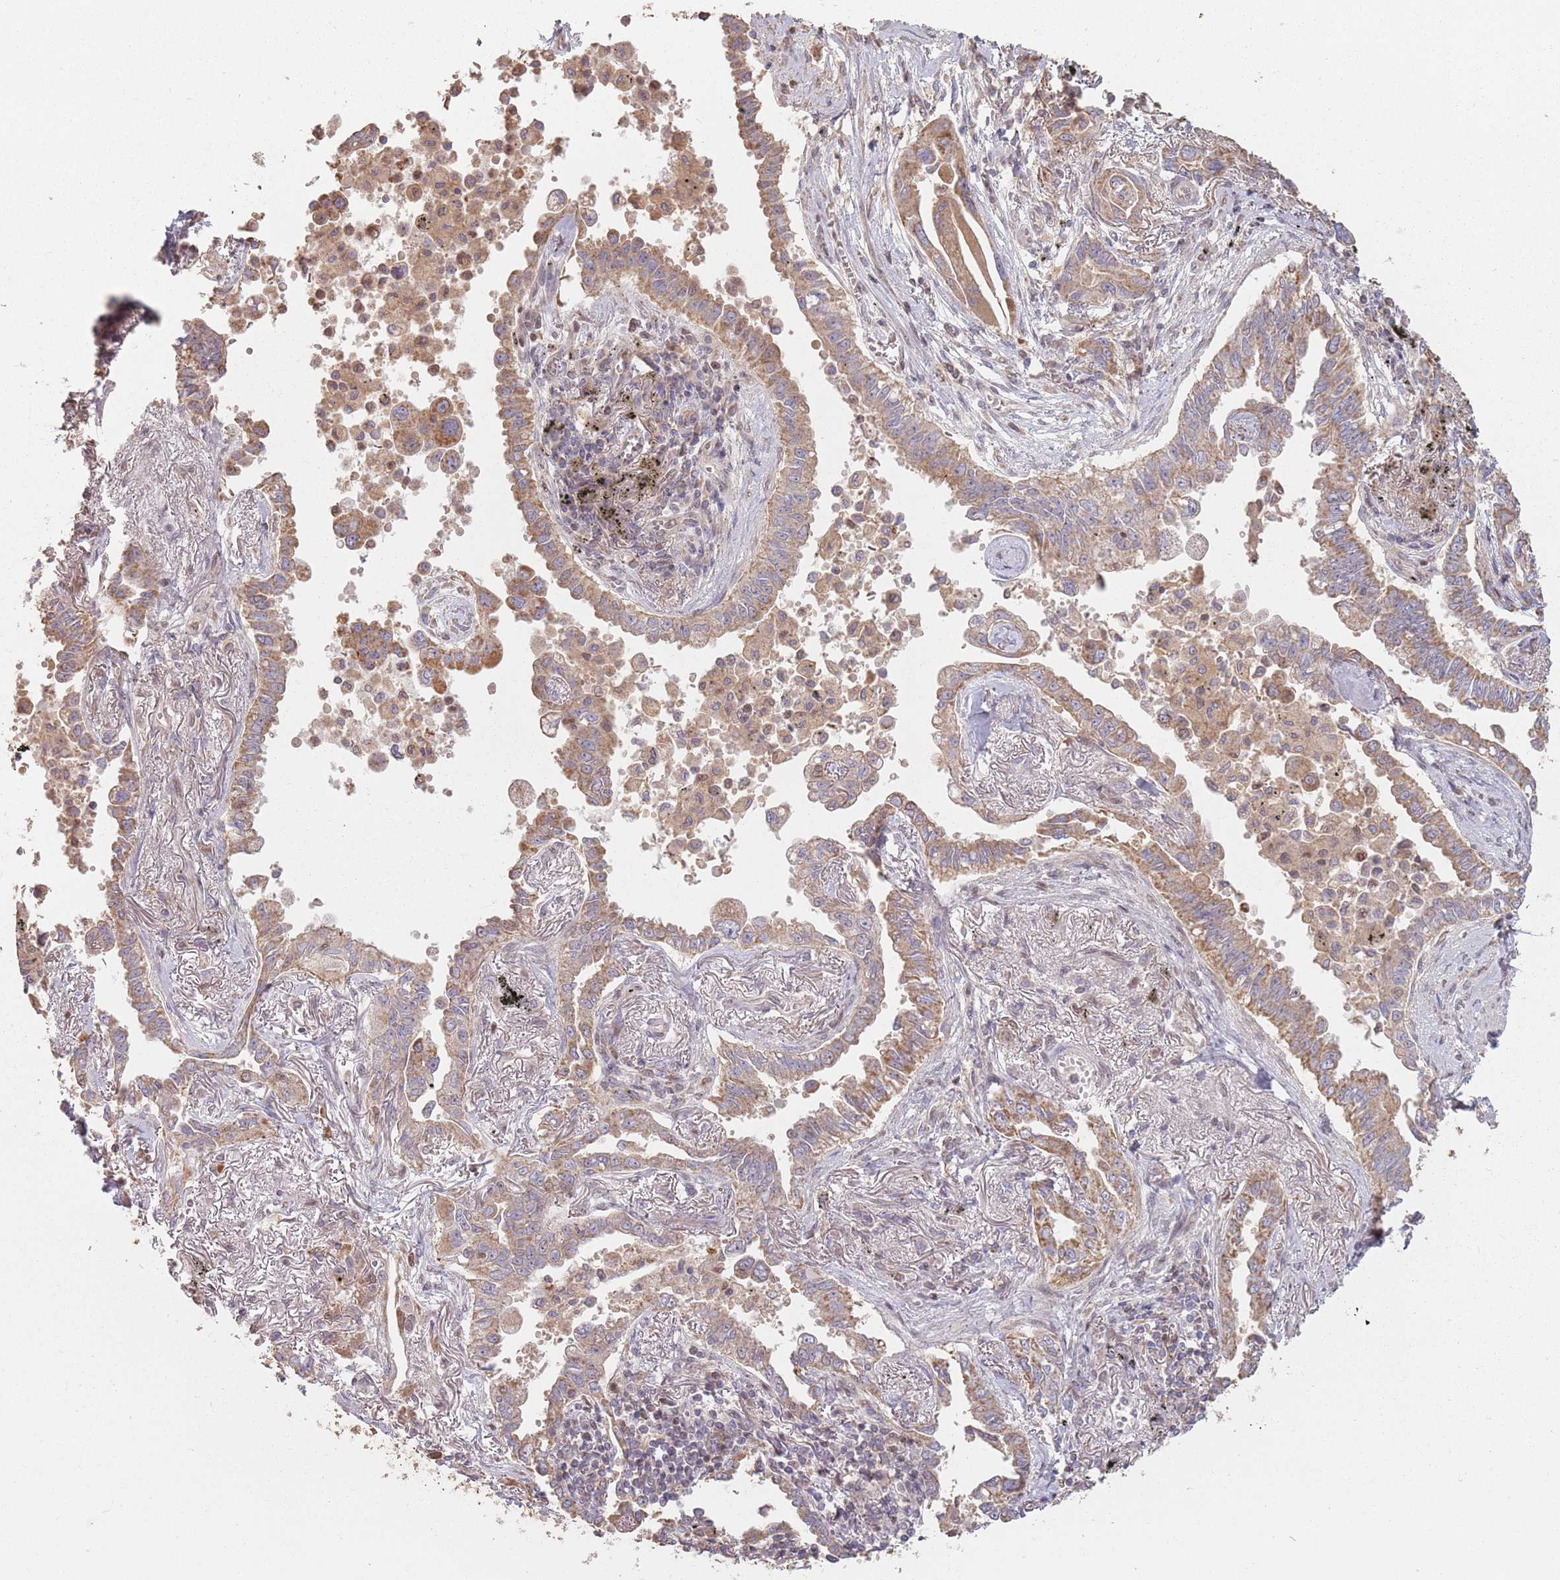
{"staining": {"intensity": "moderate", "quantity": ">75%", "location": "cytoplasmic/membranous"}, "tissue": "lung cancer", "cell_type": "Tumor cells", "image_type": "cancer", "snomed": [{"axis": "morphology", "description": "Adenocarcinoma, NOS"}, {"axis": "topography", "description": "Lung"}], "caption": "Lung adenocarcinoma stained for a protein (brown) exhibits moderate cytoplasmic/membranous positive expression in approximately >75% of tumor cells.", "gene": "VPS52", "patient": {"sex": "male", "age": 67}}